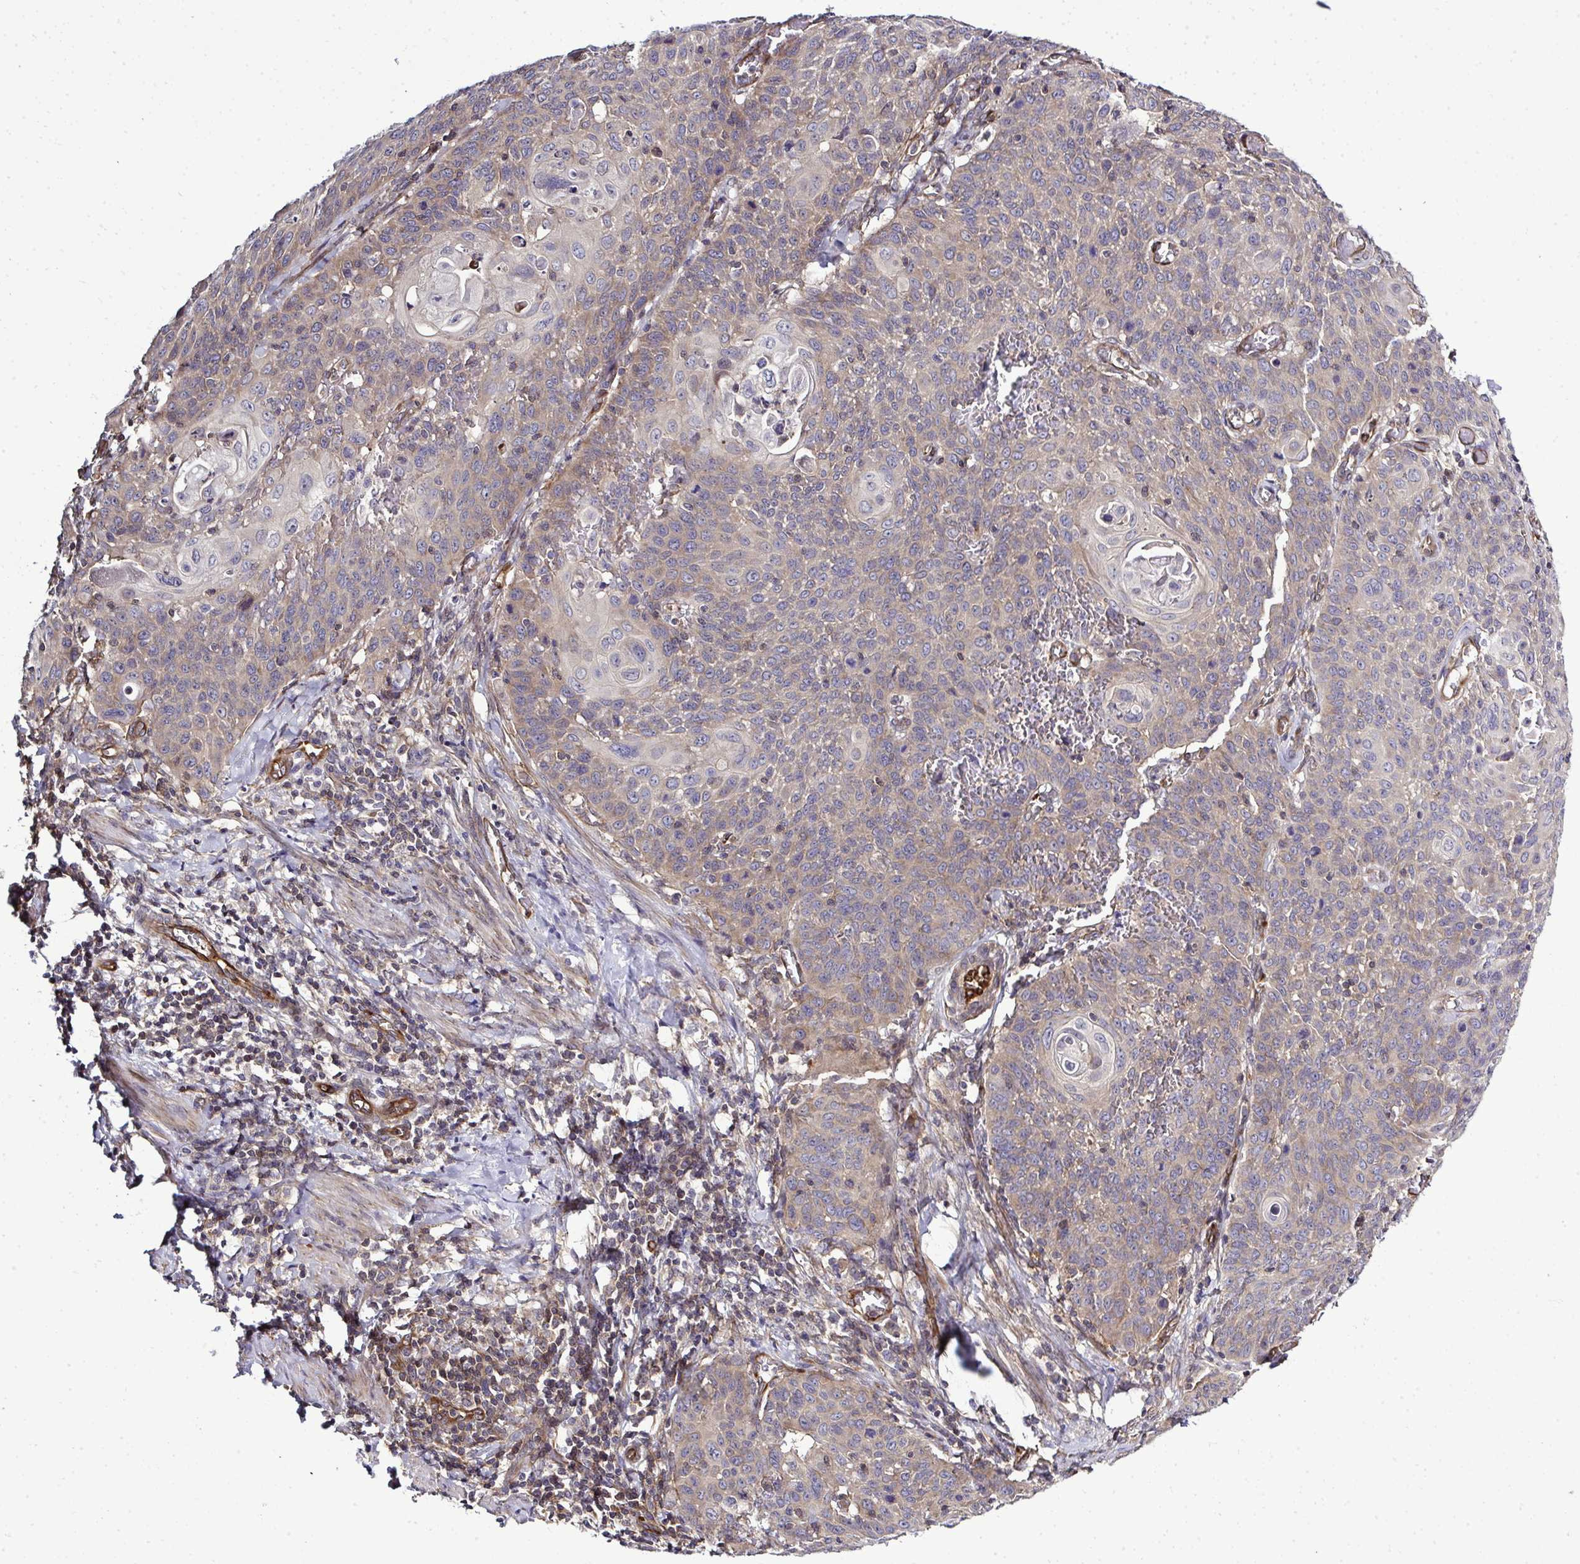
{"staining": {"intensity": "weak", "quantity": ">75%", "location": "cytoplasmic/membranous"}, "tissue": "cervical cancer", "cell_type": "Tumor cells", "image_type": "cancer", "snomed": [{"axis": "morphology", "description": "Squamous cell carcinoma, NOS"}, {"axis": "topography", "description": "Cervix"}], "caption": "Tumor cells exhibit low levels of weak cytoplasmic/membranous staining in about >75% of cells in cervical cancer. The protein of interest is stained brown, and the nuclei are stained in blue (DAB IHC with brightfield microscopy, high magnification).", "gene": "FUT10", "patient": {"sex": "female", "age": 65}}